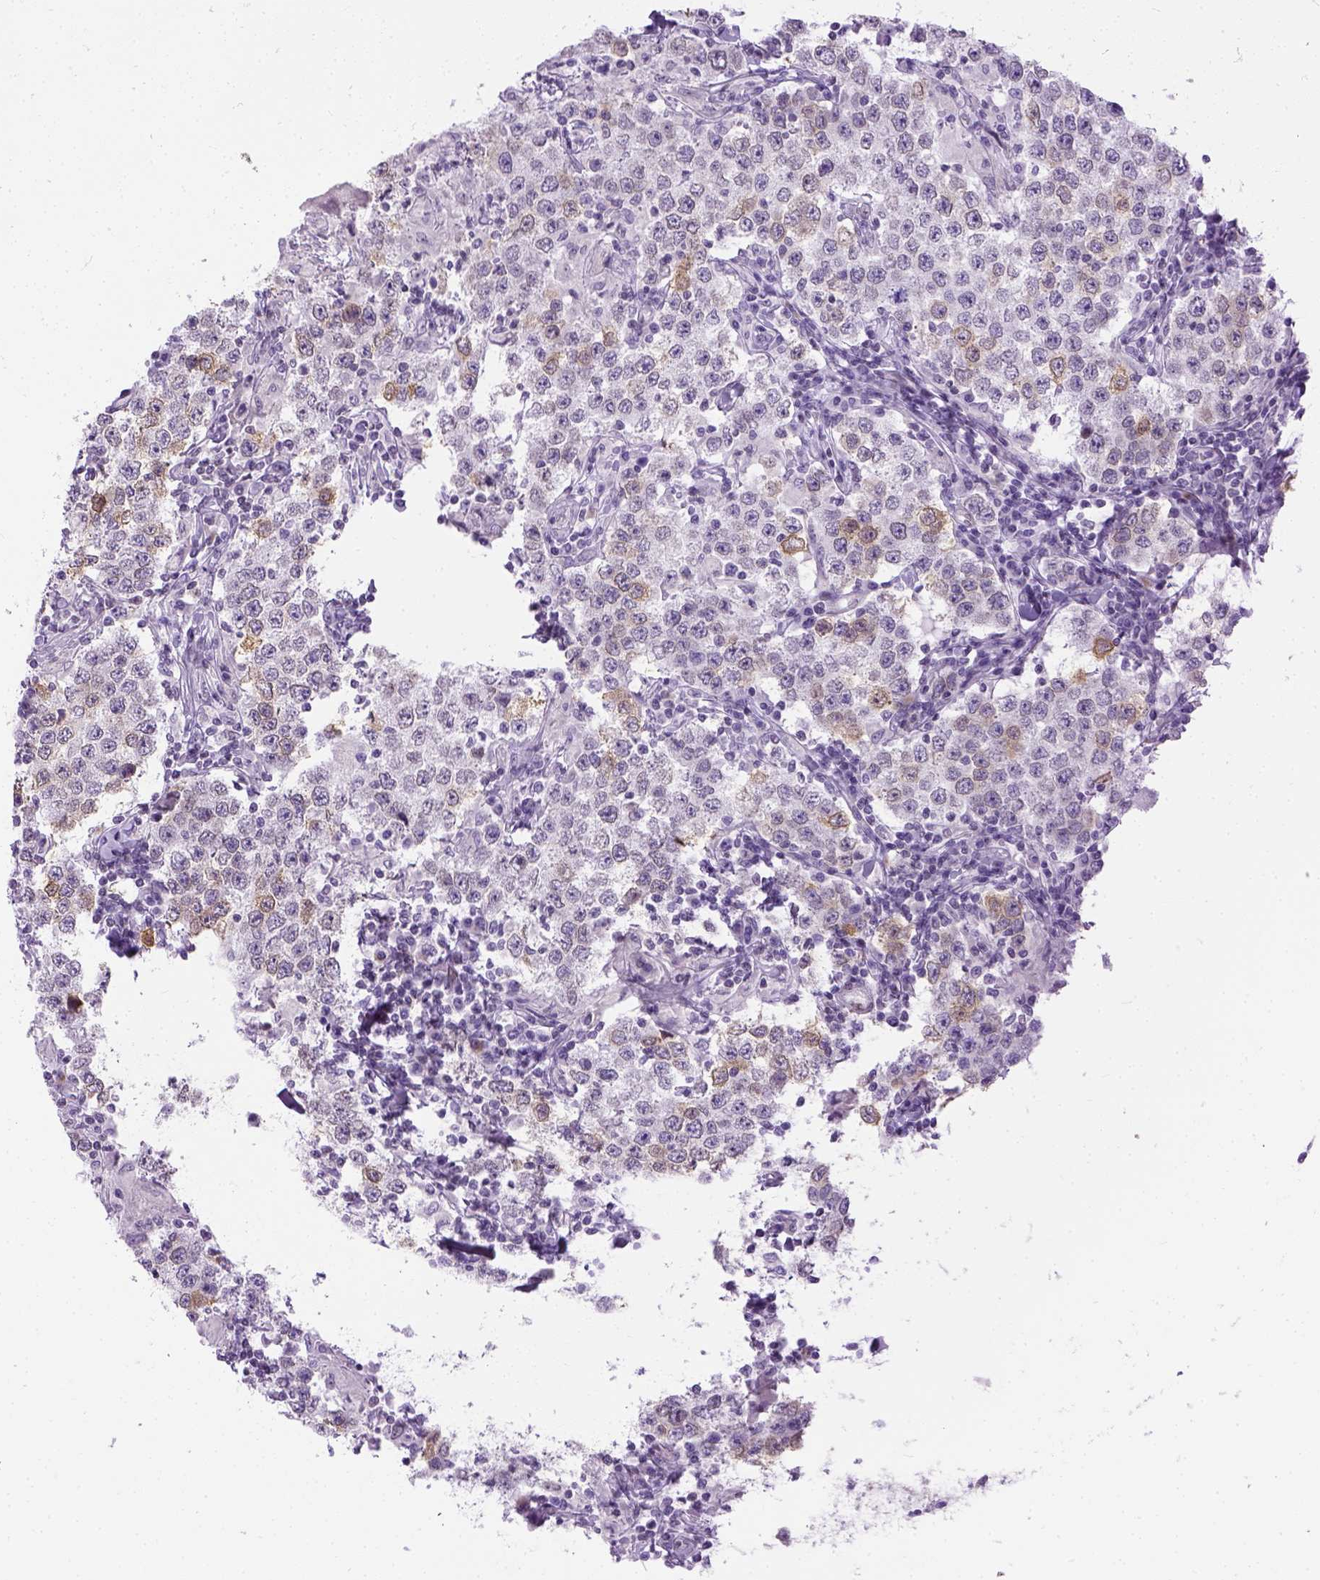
{"staining": {"intensity": "moderate", "quantity": "<25%", "location": "cytoplasmic/membranous"}, "tissue": "testis cancer", "cell_type": "Tumor cells", "image_type": "cancer", "snomed": [{"axis": "morphology", "description": "Seminoma, NOS"}, {"axis": "morphology", "description": "Carcinoma, Embryonal, NOS"}, {"axis": "topography", "description": "Testis"}], "caption": "Brown immunohistochemical staining in testis cancer shows moderate cytoplasmic/membranous positivity in about <25% of tumor cells.", "gene": "FAM184B", "patient": {"sex": "male", "age": 41}}